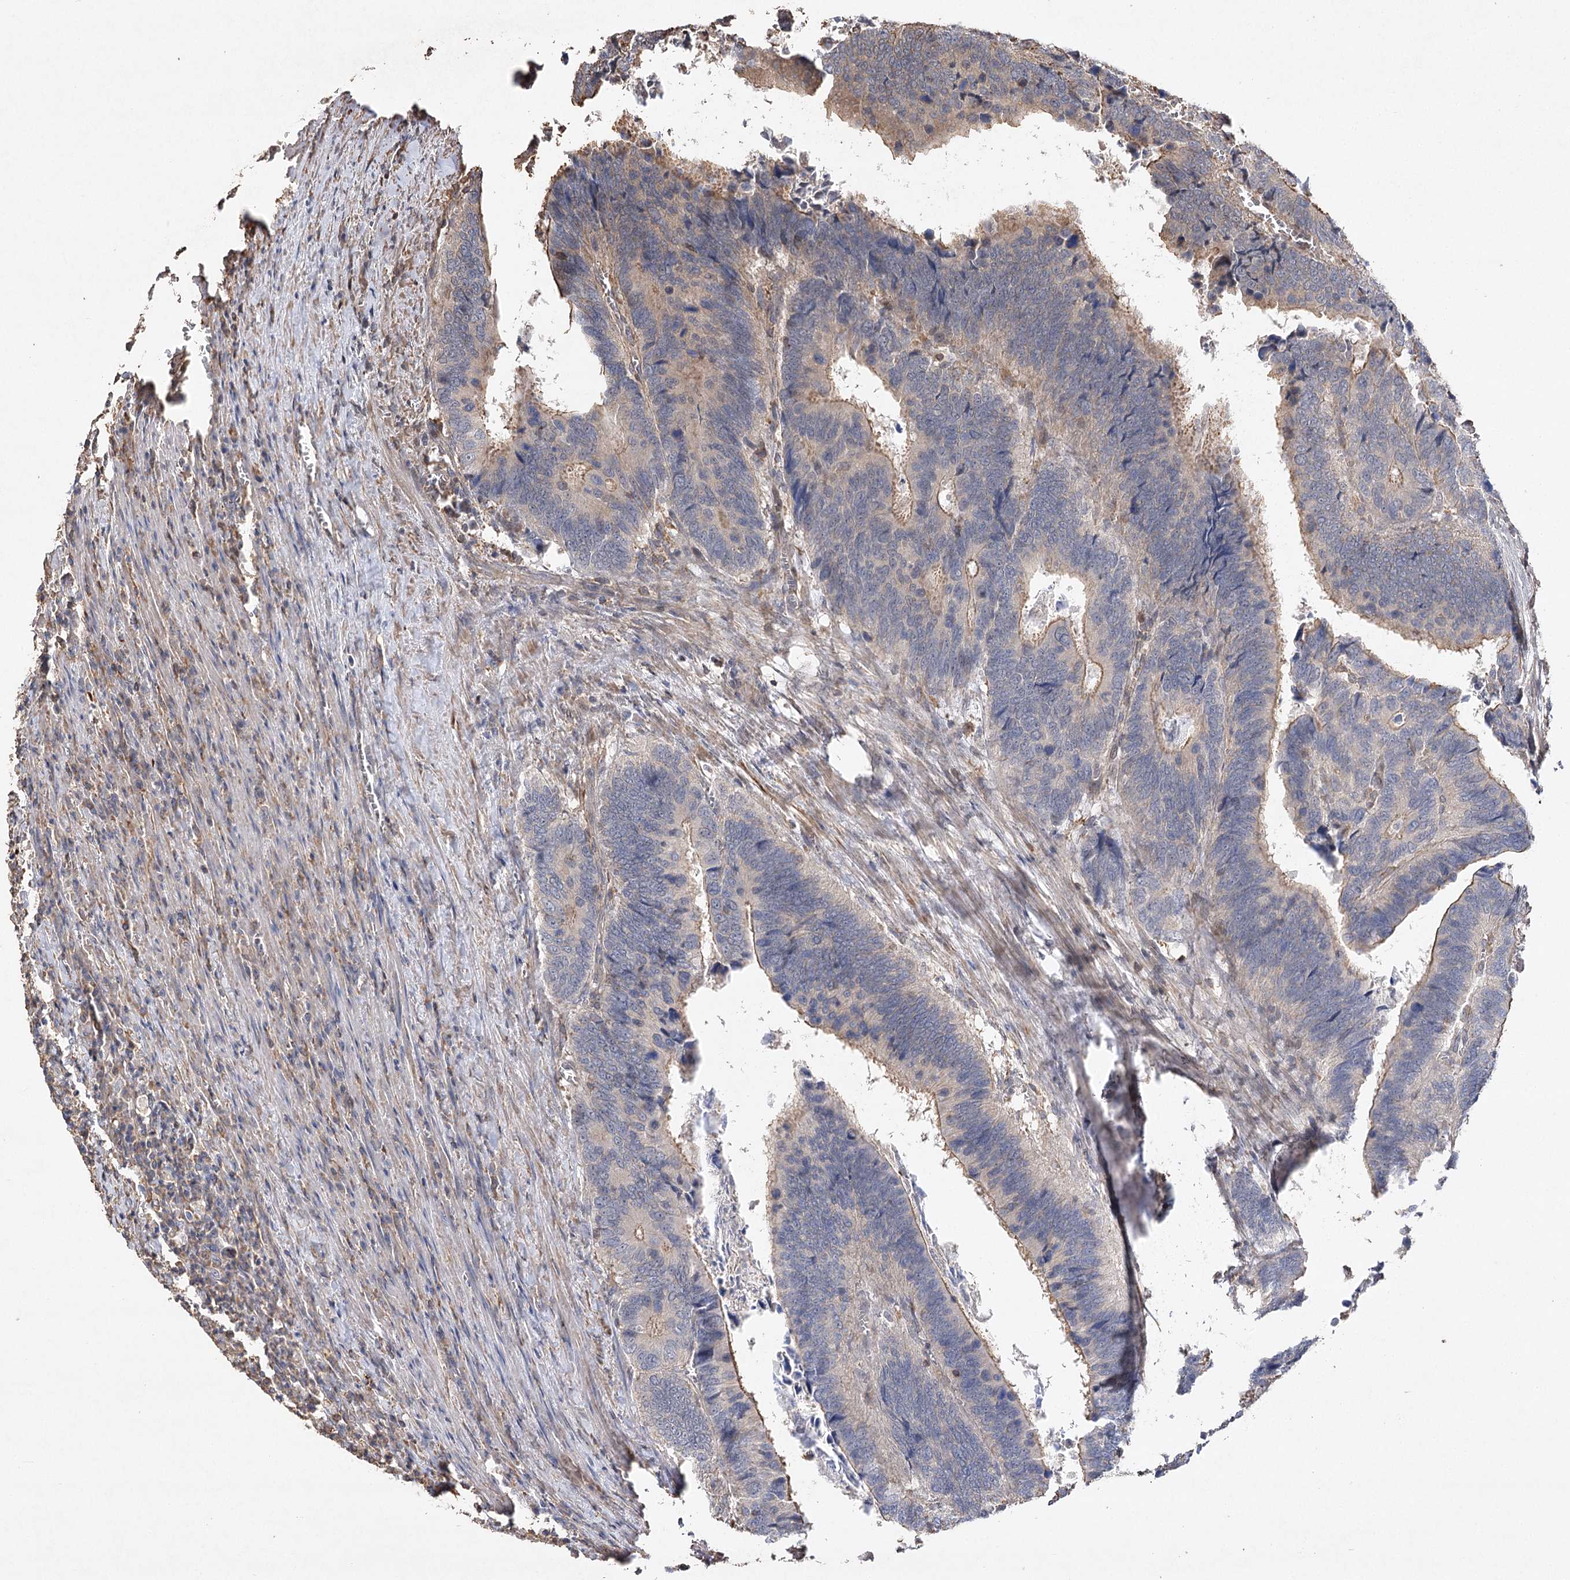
{"staining": {"intensity": "moderate", "quantity": "25%-75%", "location": "cytoplasmic/membranous"}, "tissue": "colorectal cancer", "cell_type": "Tumor cells", "image_type": "cancer", "snomed": [{"axis": "morphology", "description": "Adenocarcinoma, NOS"}, {"axis": "topography", "description": "Colon"}], "caption": "Human adenocarcinoma (colorectal) stained with a protein marker shows moderate staining in tumor cells.", "gene": "OBSL1", "patient": {"sex": "male", "age": 72}}